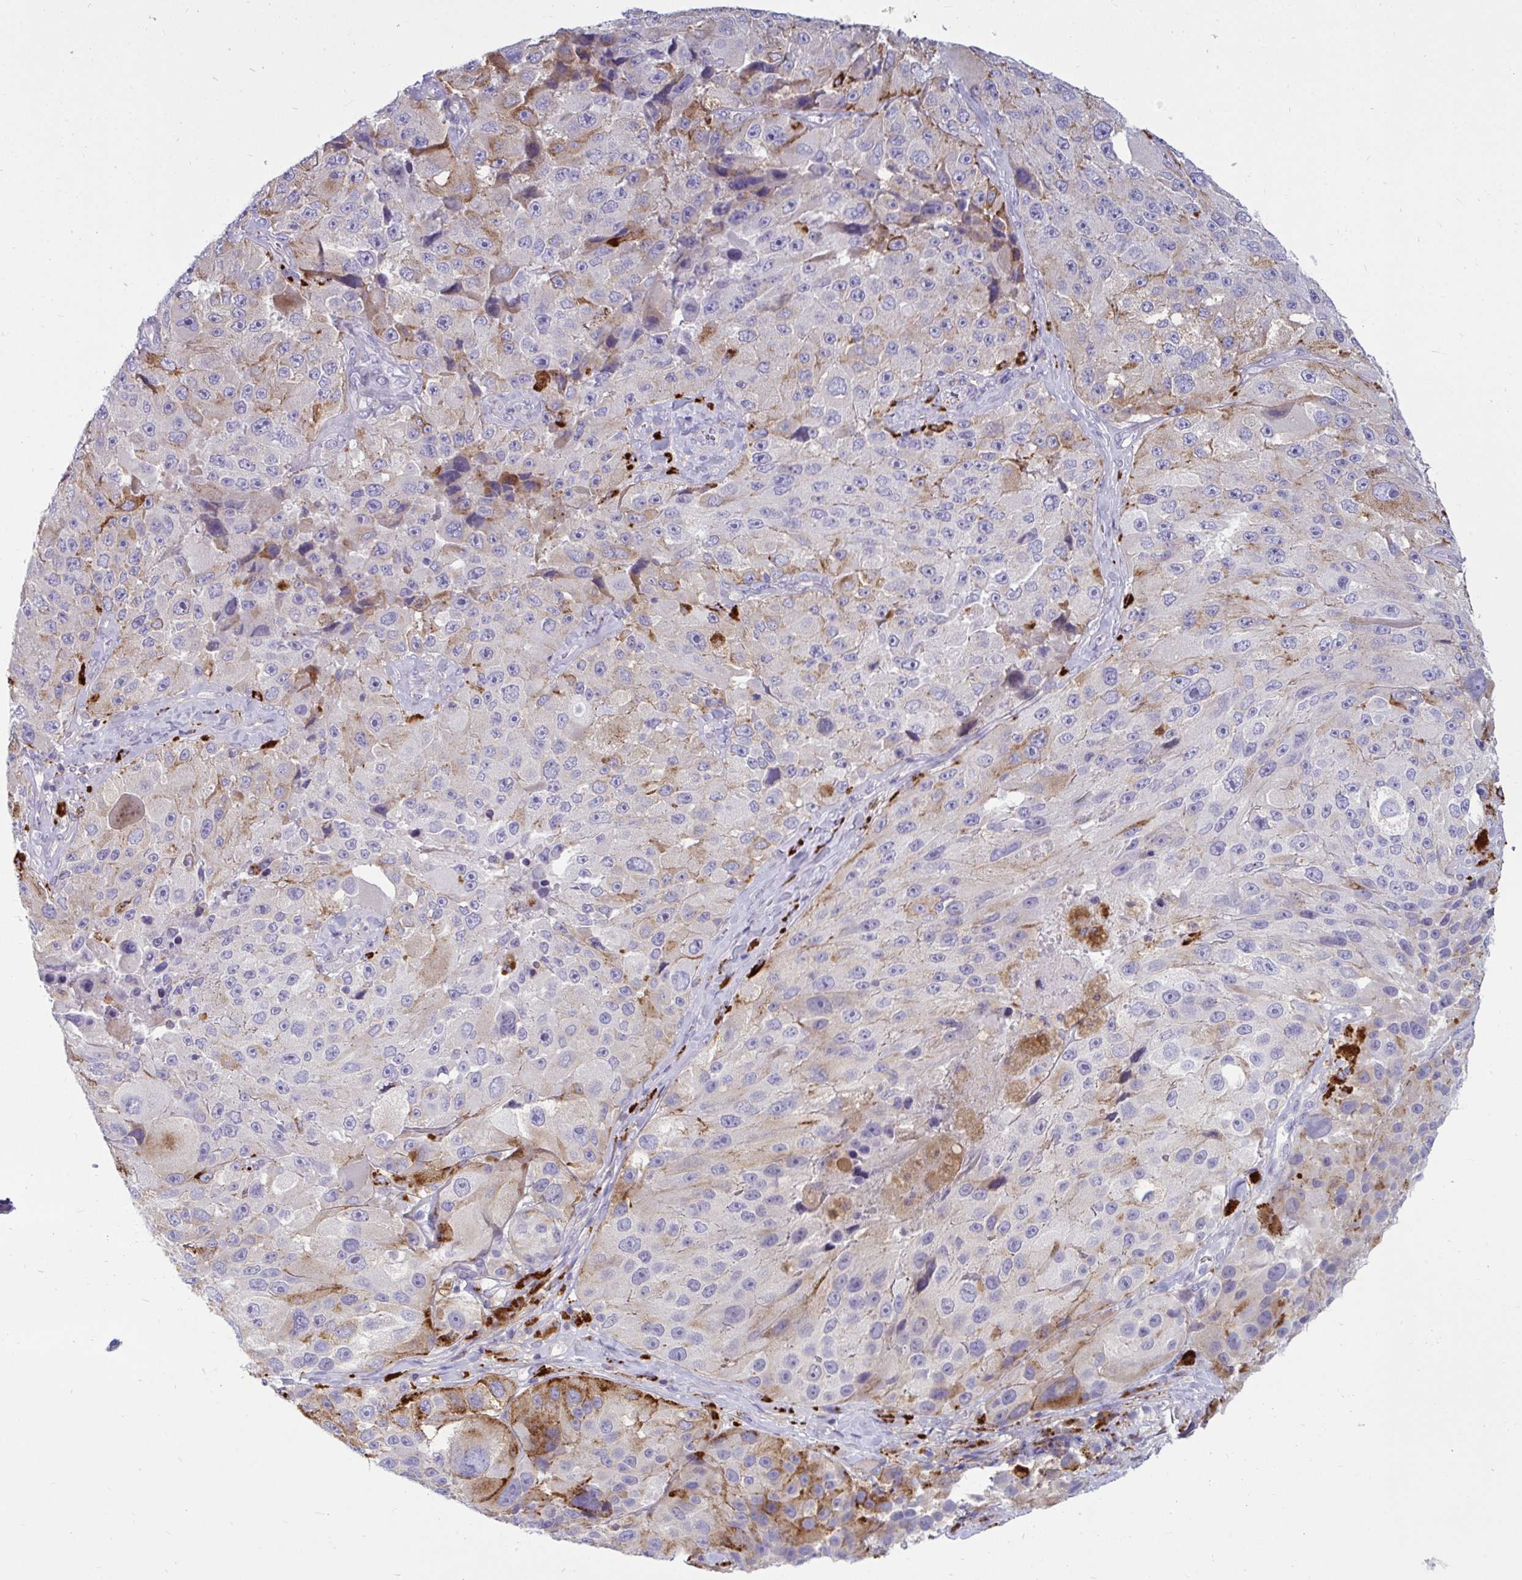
{"staining": {"intensity": "moderate", "quantity": "<25%", "location": "cytoplasmic/membranous"}, "tissue": "melanoma", "cell_type": "Tumor cells", "image_type": "cancer", "snomed": [{"axis": "morphology", "description": "Malignant melanoma, Metastatic site"}, {"axis": "topography", "description": "Lymph node"}], "caption": "Brown immunohistochemical staining in human malignant melanoma (metastatic site) exhibits moderate cytoplasmic/membranous staining in approximately <25% of tumor cells.", "gene": "CTSZ", "patient": {"sex": "male", "age": 62}}